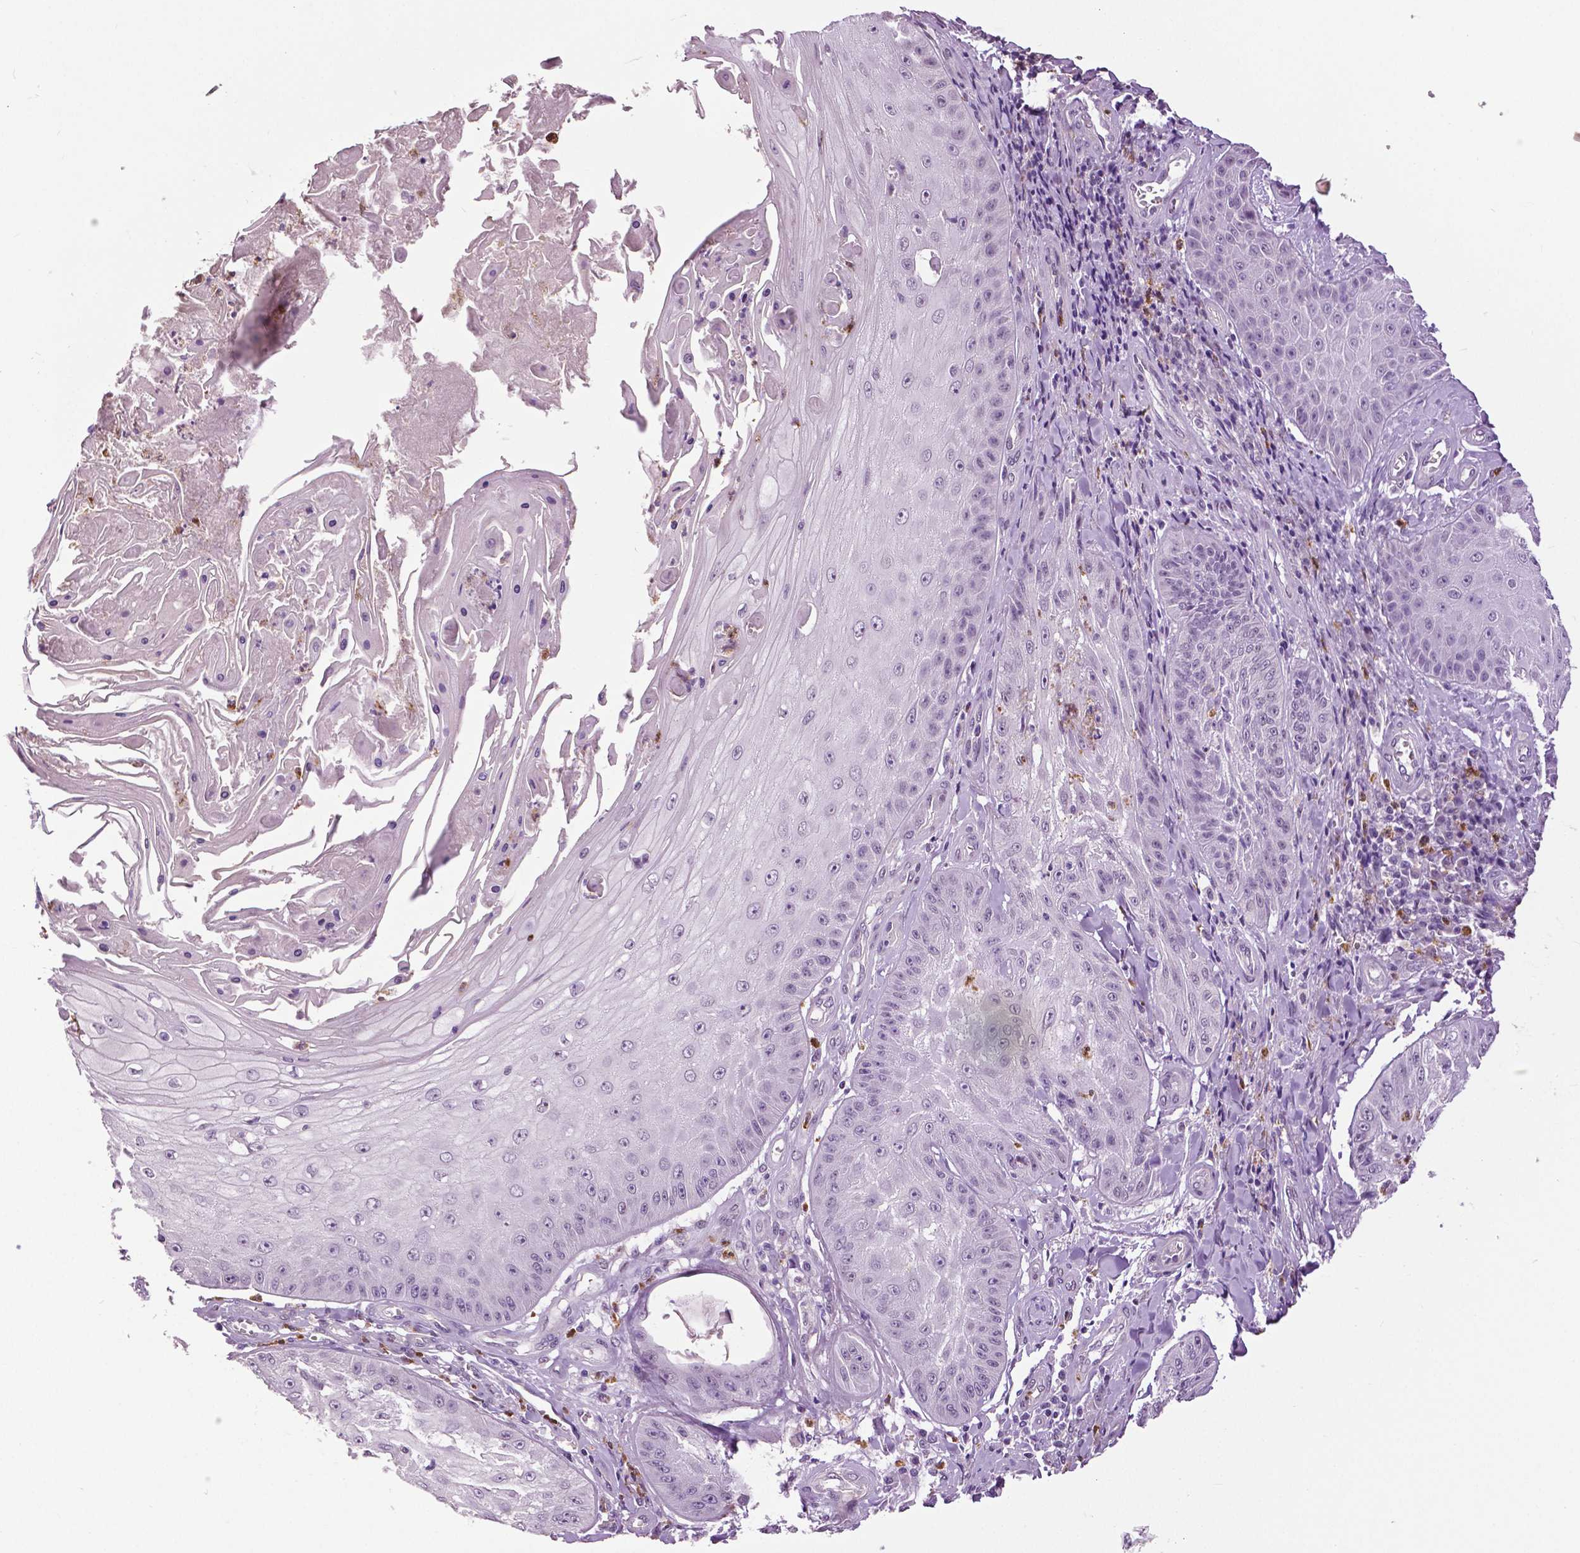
{"staining": {"intensity": "negative", "quantity": "none", "location": "none"}, "tissue": "skin cancer", "cell_type": "Tumor cells", "image_type": "cancer", "snomed": [{"axis": "morphology", "description": "Squamous cell carcinoma, NOS"}, {"axis": "topography", "description": "Skin"}], "caption": "Histopathology image shows no protein staining in tumor cells of skin squamous cell carcinoma tissue.", "gene": "PTPN5", "patient": {"sex": "male", "age": 70}}